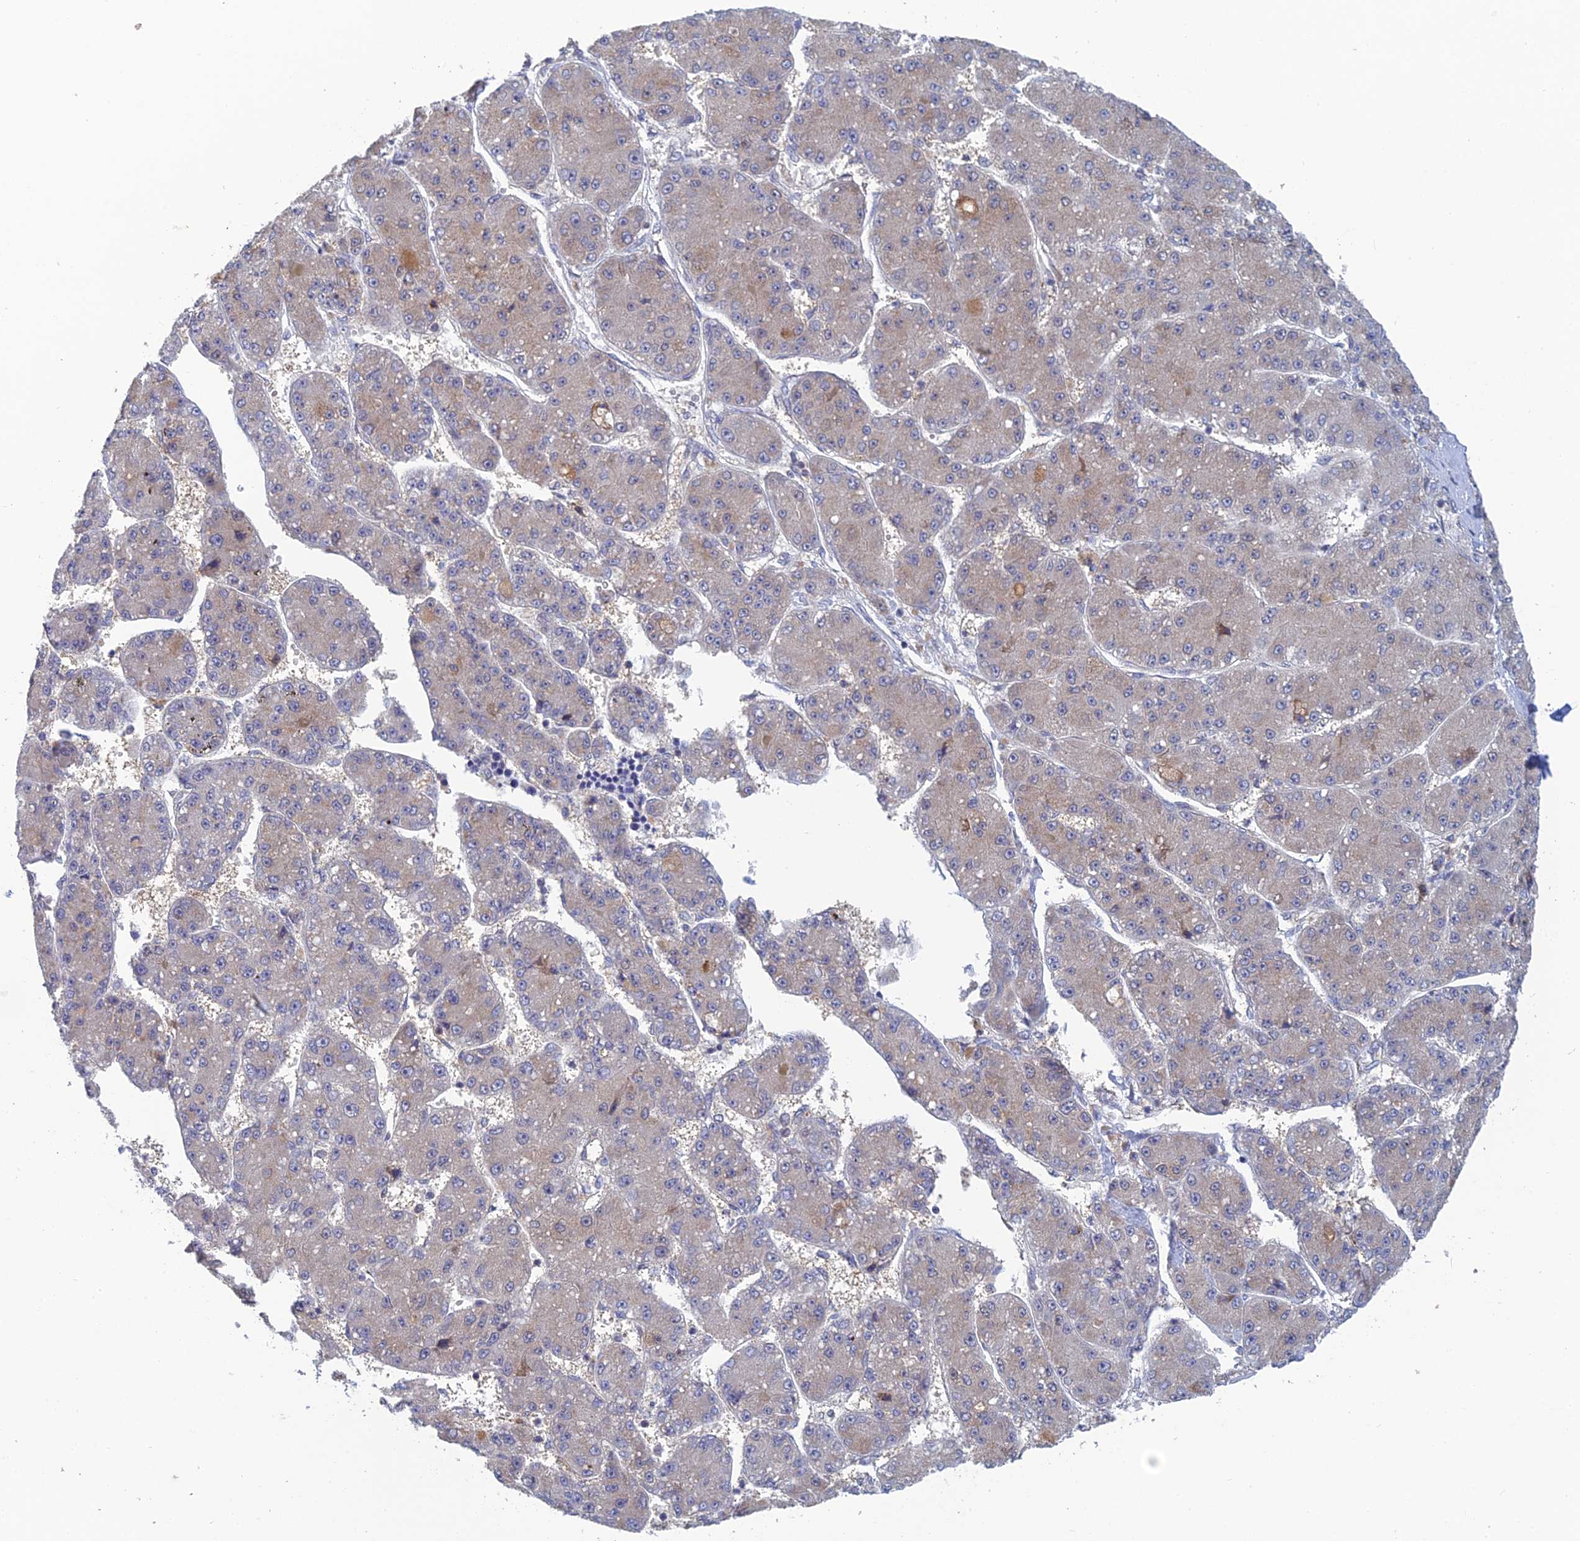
{"staining": {"intensity": "weak", "quantity": "25%-75%", "location": "cytoplasmic/membranous"}, "tissue": "liver cancer", "cell_type": "Tumor cells", "image_type": "cancer", "snomed": [{"axis": "morphology", "description": "Carcinoma, Hepatocellular, NOS"}, {"axis": "topography", "description": "Liver"}], "caption": "Brown immunohistochemical staining in human liver cancer exhibits weak cytoplasmic/membranous positivity in about 25%-75% of tumor cells. (brown staining indicates protein expression, while blue staining denotes nuclei).", "gene": "SRA1", "patient": {"sex": "male", "age": 67}}